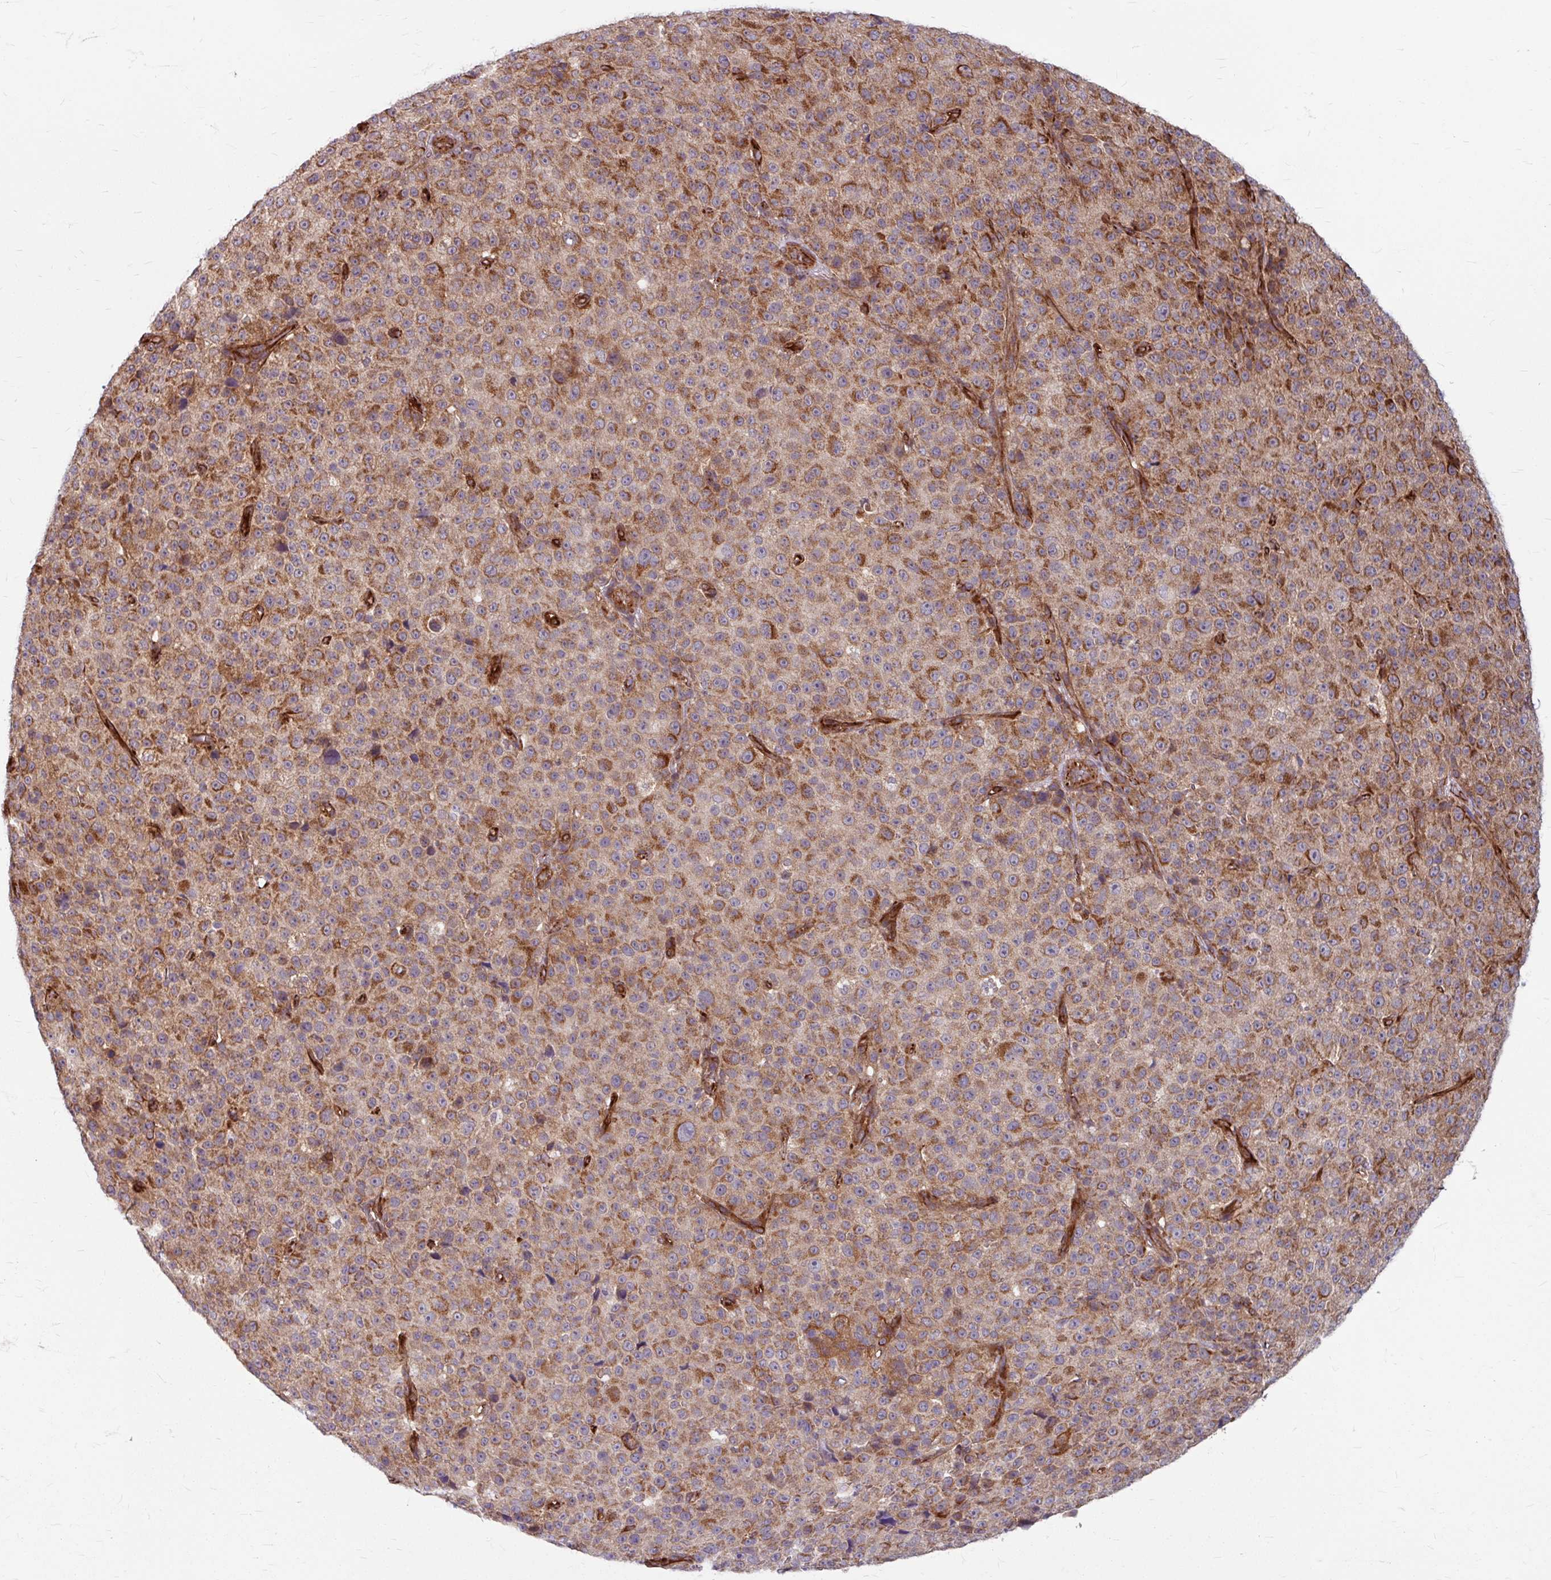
{"staining": {"intensity": "moderate", "quantity": ">75%", "location": "cytoplasmic/membranous"}, "tissue": "melanoma", "cell_type": "Tumor cells", "image_type": "cancer", "snomed": [{"axis": "morphology", "description": "Malignant melanoma, Metastatic site"}, {"axis": "topography", "description": "Skin"}, {"axis": "topography", "description": "Lymph node"}], "caption": "Protein staining of melanoma tissue demonstrates moderate cytoplasmic/membranous staining in approximately >75% of tumor cells.", "gene": "DAAM2", "patient": {"sex": "male", "age": 66}}